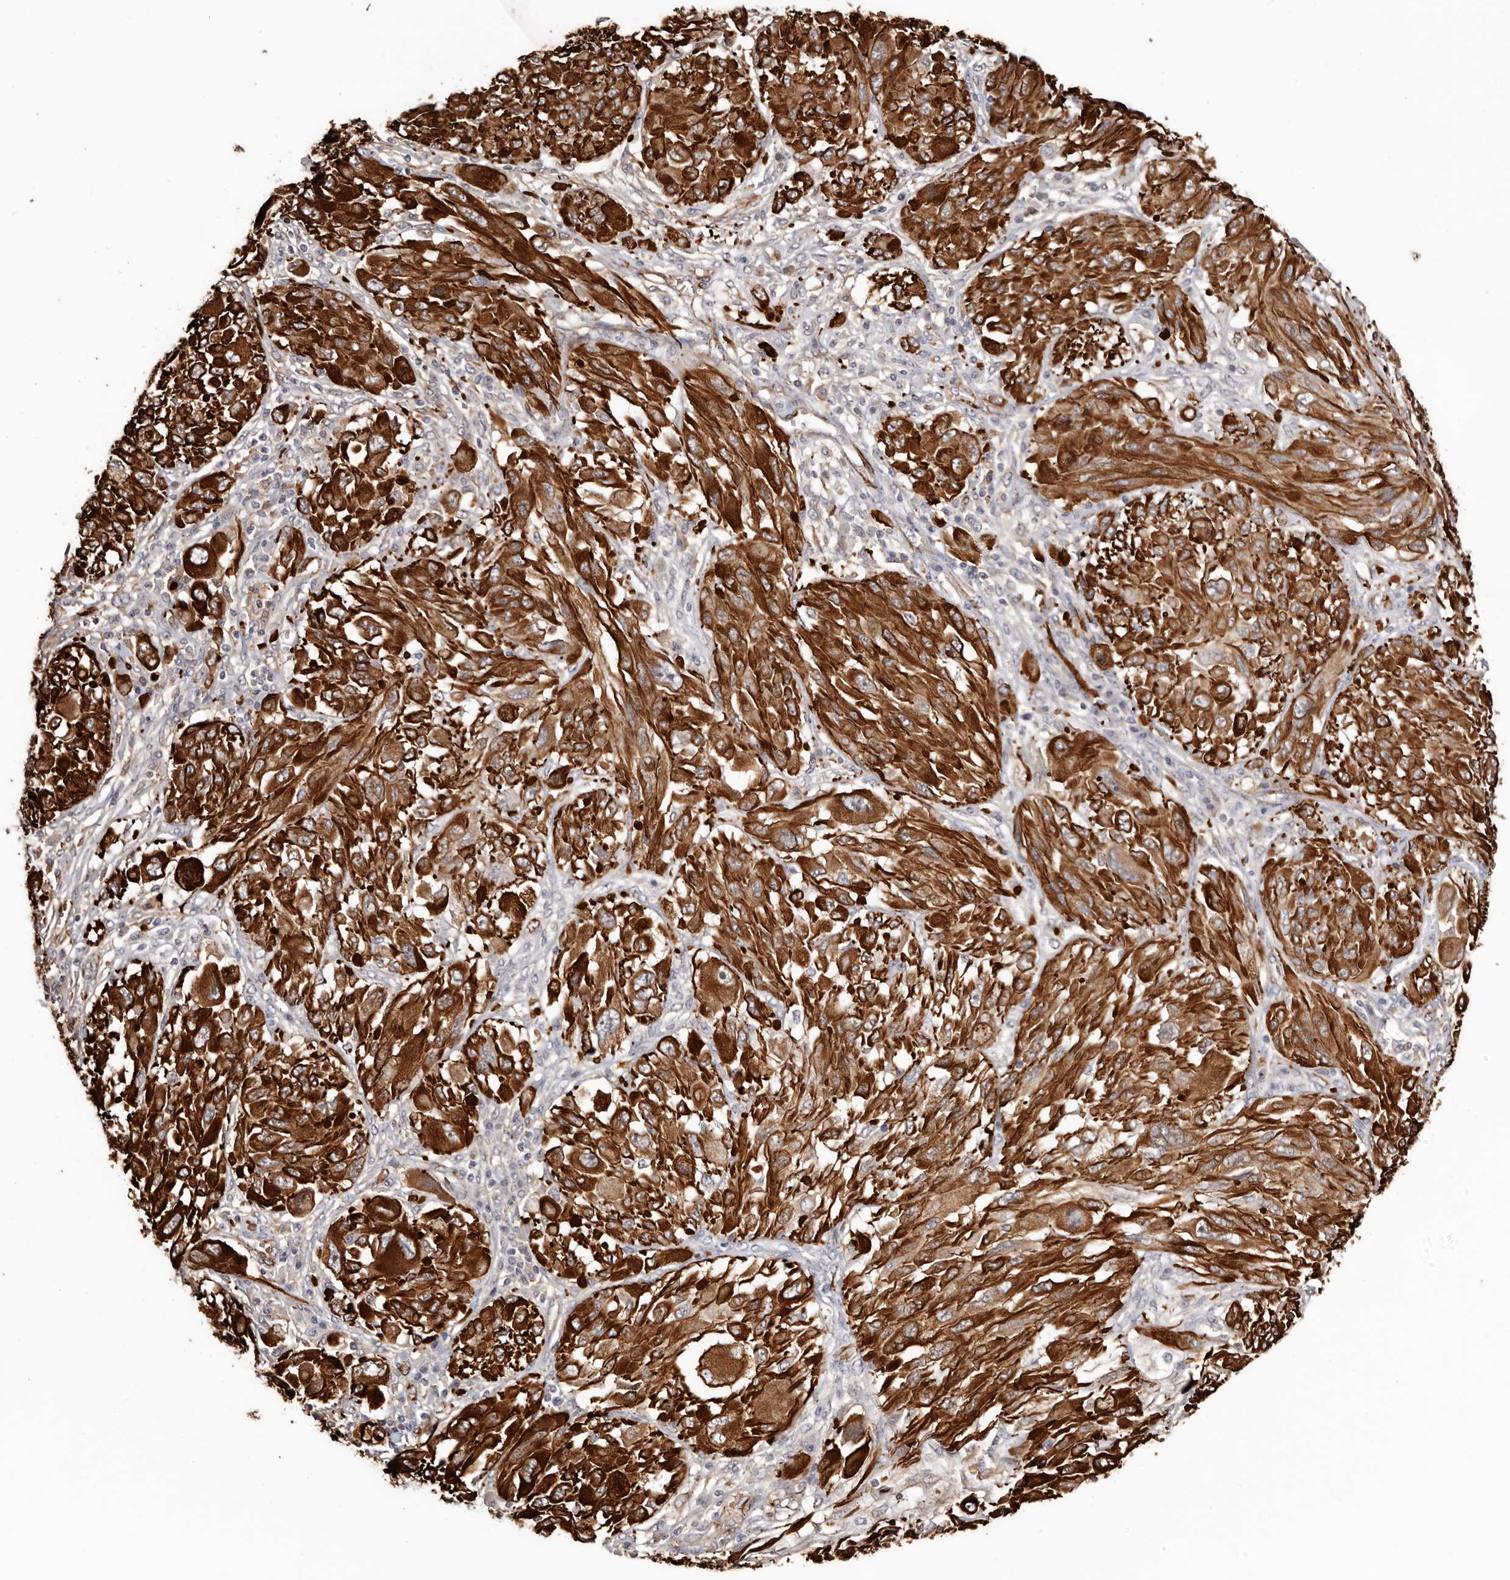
{"staining": {"intensity": "strong", "quantity": ">75%", "location": "cytoplasmic/membranous"}, "tissue": "melanoma", "cell_type": "Tumor cells", "image_type": "cancer", "snomed": [{"axis": "morphology", "description": "Malignant melanoma, NOS"}, {"axis": "topography", "description": "Skin"}], "caption": "Protein analysis of melanoma tissue displays strong cytoplasmic/membranous positivity in about >75% of tumor cells. The protein is shown in brown color, while the nuclei are stained blue.", "gene": "ZNF557", "patient": {"sex": "female", "age": 91}}